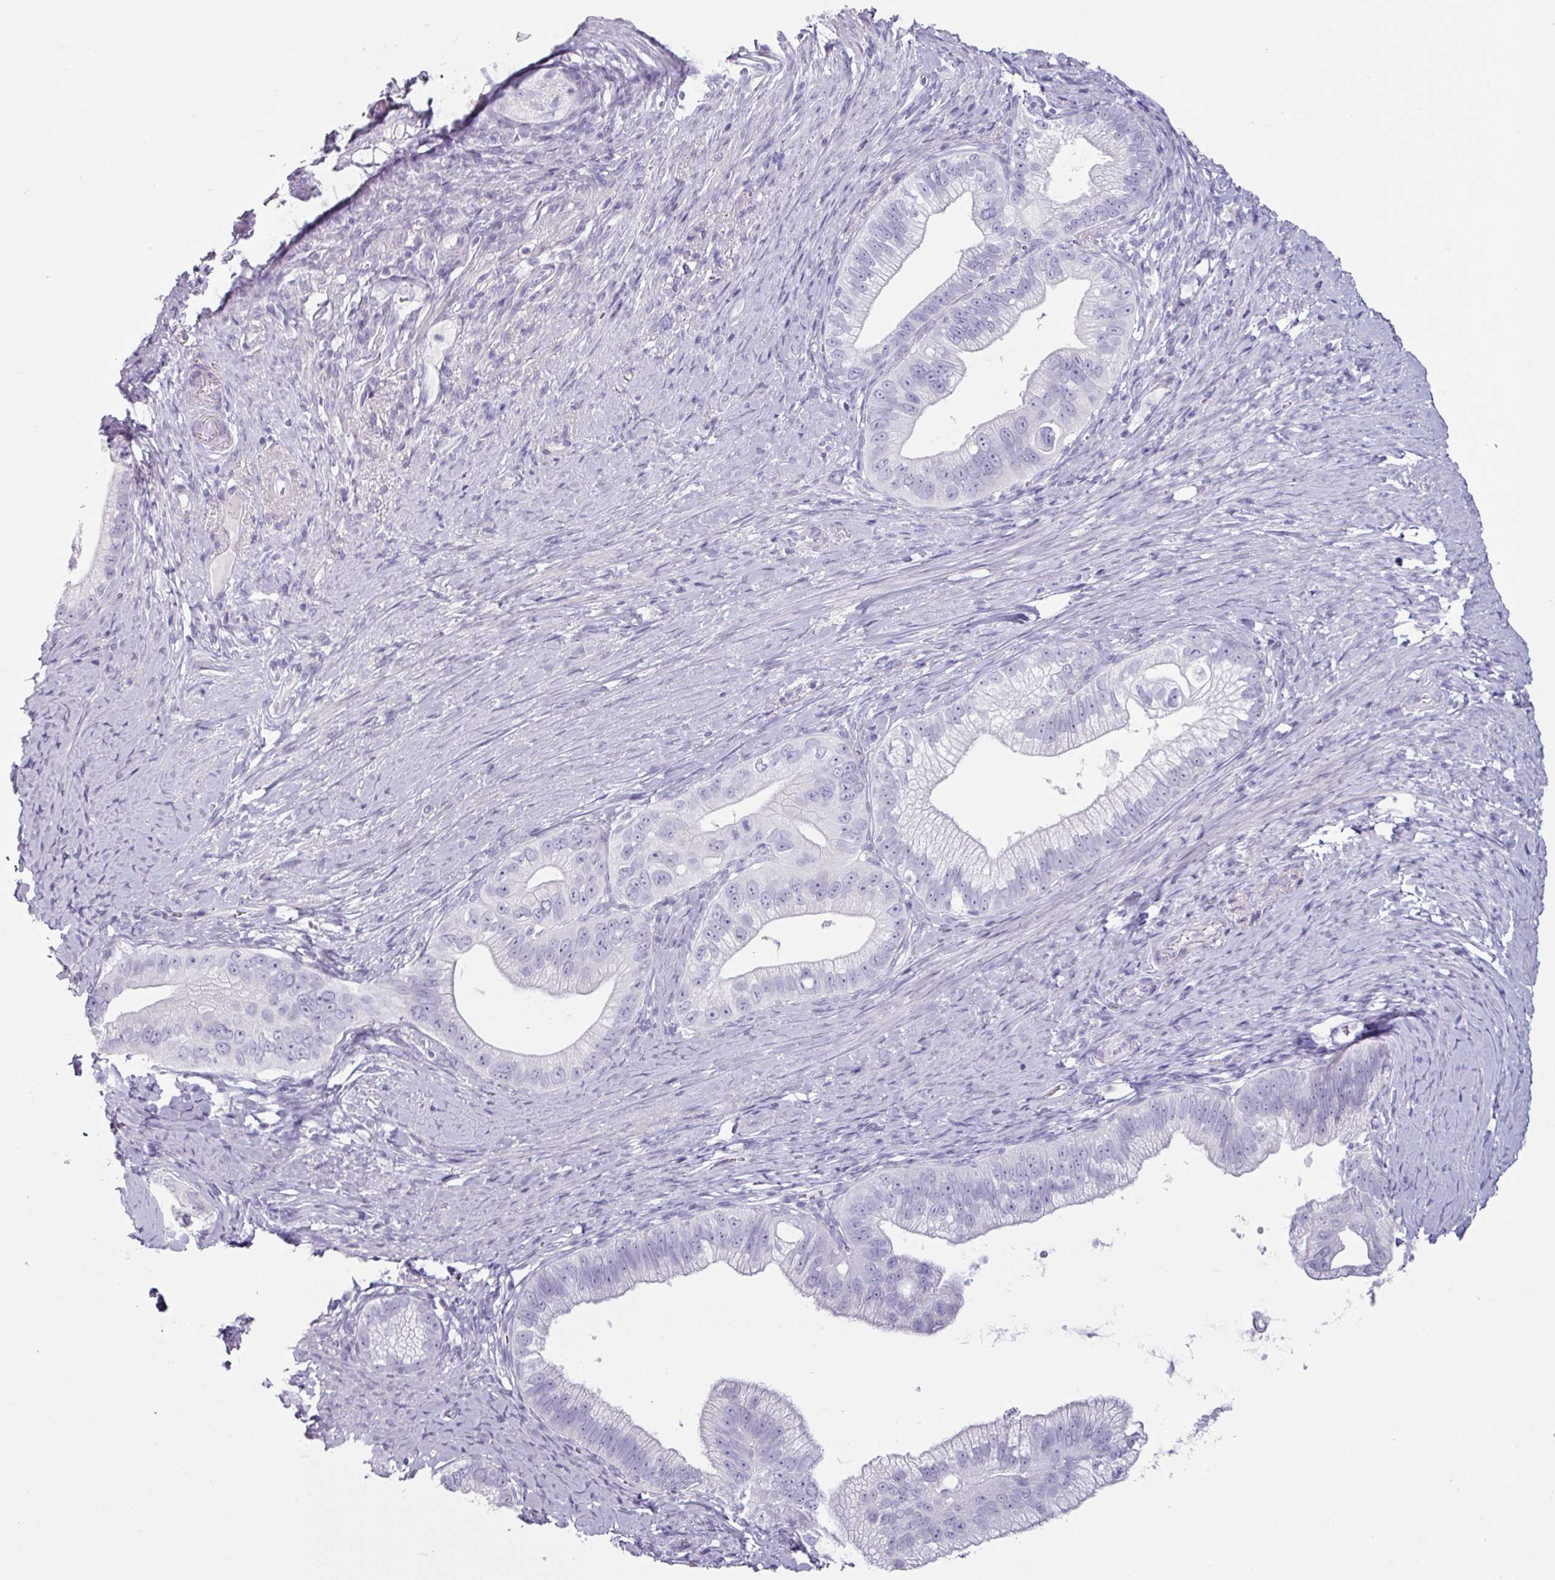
{"staining": {"intensity": "negative", "quantity": "none", "location": "none"}, "tissue": "pancreatic cancer", "cell_type": "Tumor cells", "image_type": "cancer", "snomed": [{"axis": "morphology", "description": "Adenocarcinoma, NOS"}, {"axis": "topography", "description": "Pancreas"}], "caption": "DAB immunohistochemical staining of human pancreatic cancer (adenocarcinoma) shows no significant staining in tumor cells.", "gene": "CLCA1", "patient": {"sex": "male", "age": 70}}